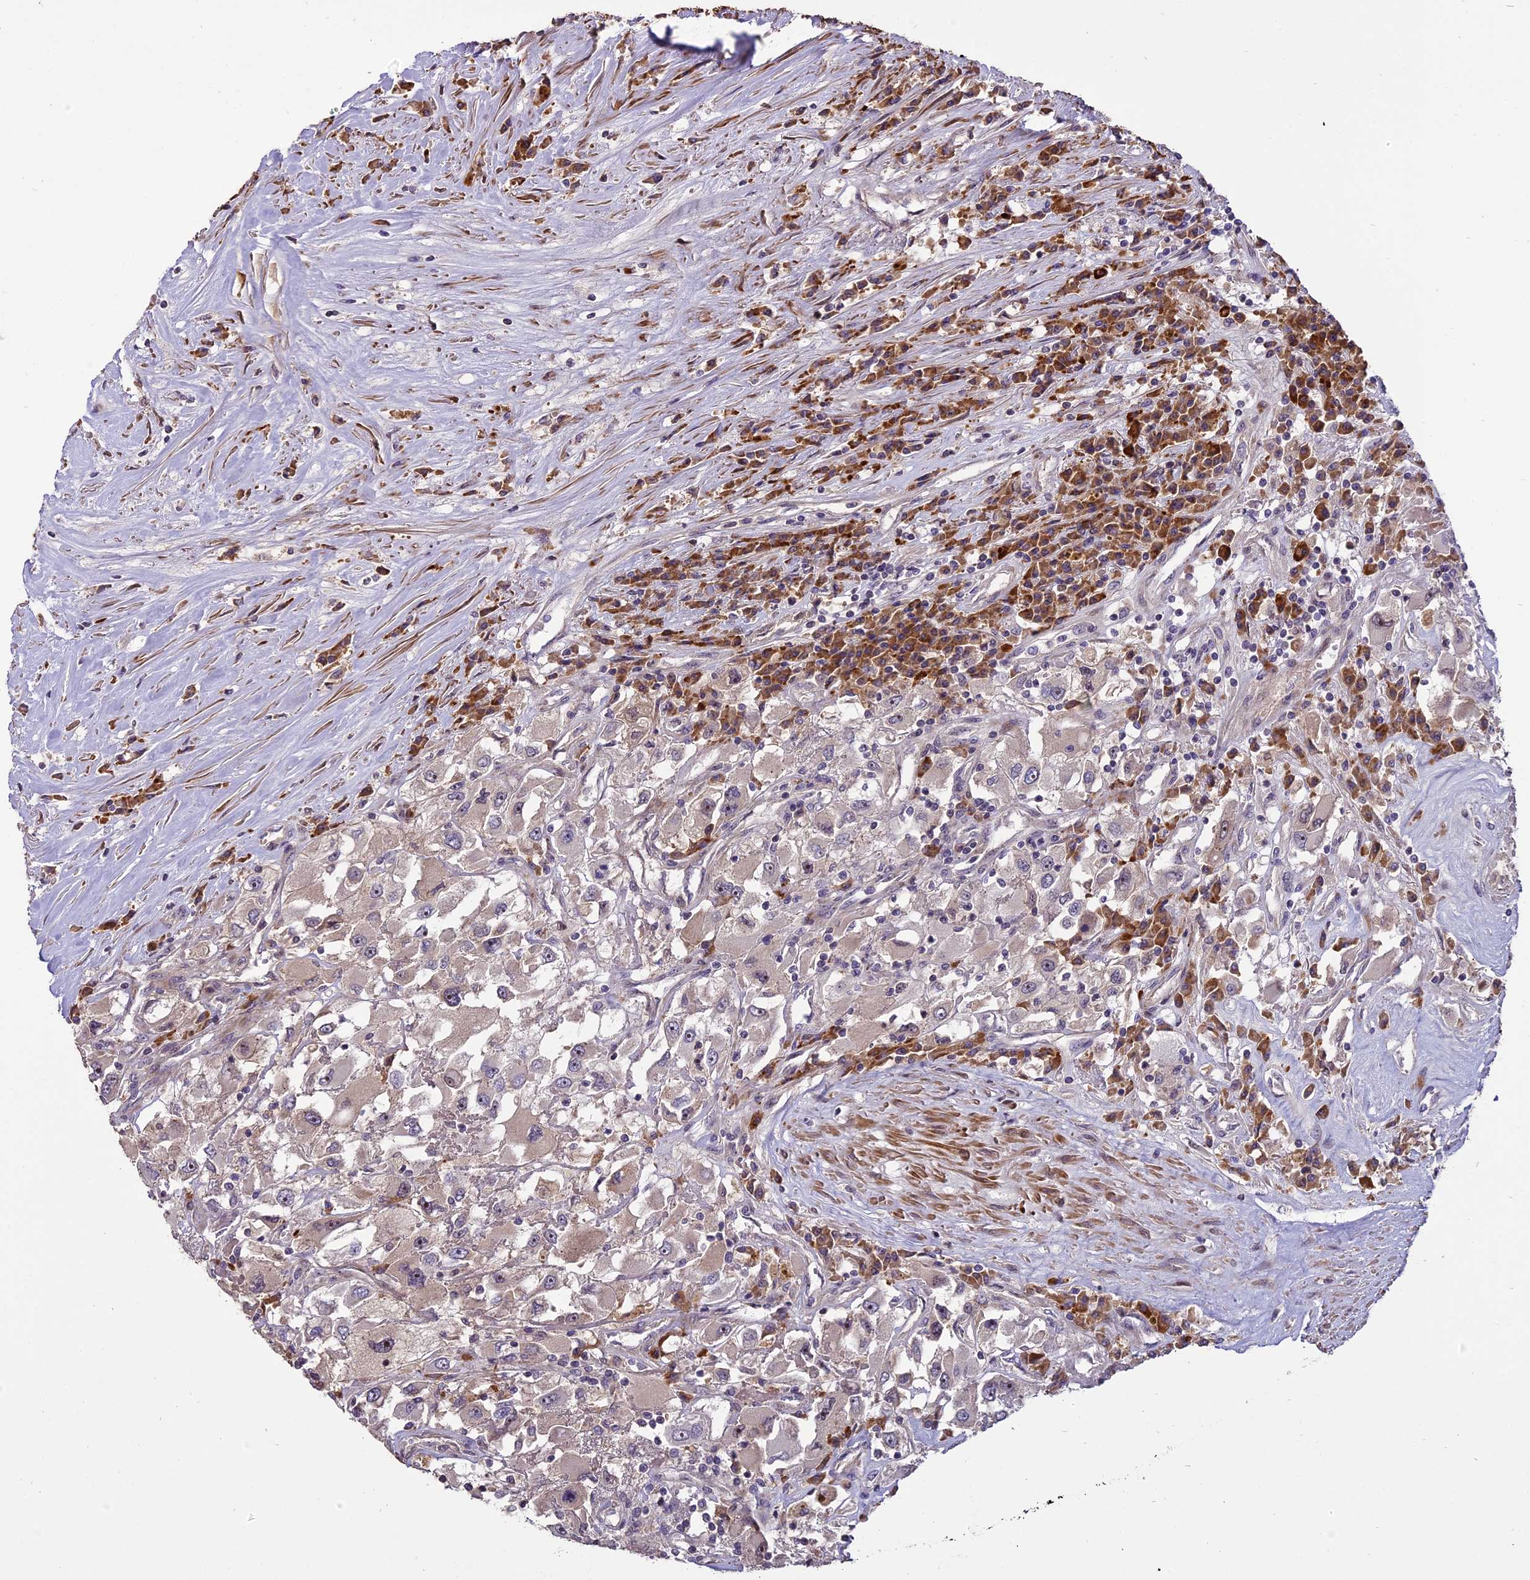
{"staining": {"intensity": "negative", "quantity": "none", "location": "none"}, "tissue": "renal cancer", "cell_type": "Tumor cells", "image_type": "cancer", "snomed": [{"axis": "morphology", "description": "Adenocarcinoma, NOS"}, {"axis": "topography", "description": "Kidney"}], "caption": "This is an immunohistochemistry (IHC) photomicrograph of renal cancer. There is no positivity in tumor cells.", "gene": "ENHO", "patient": {"sex": "female", "age": 52}}